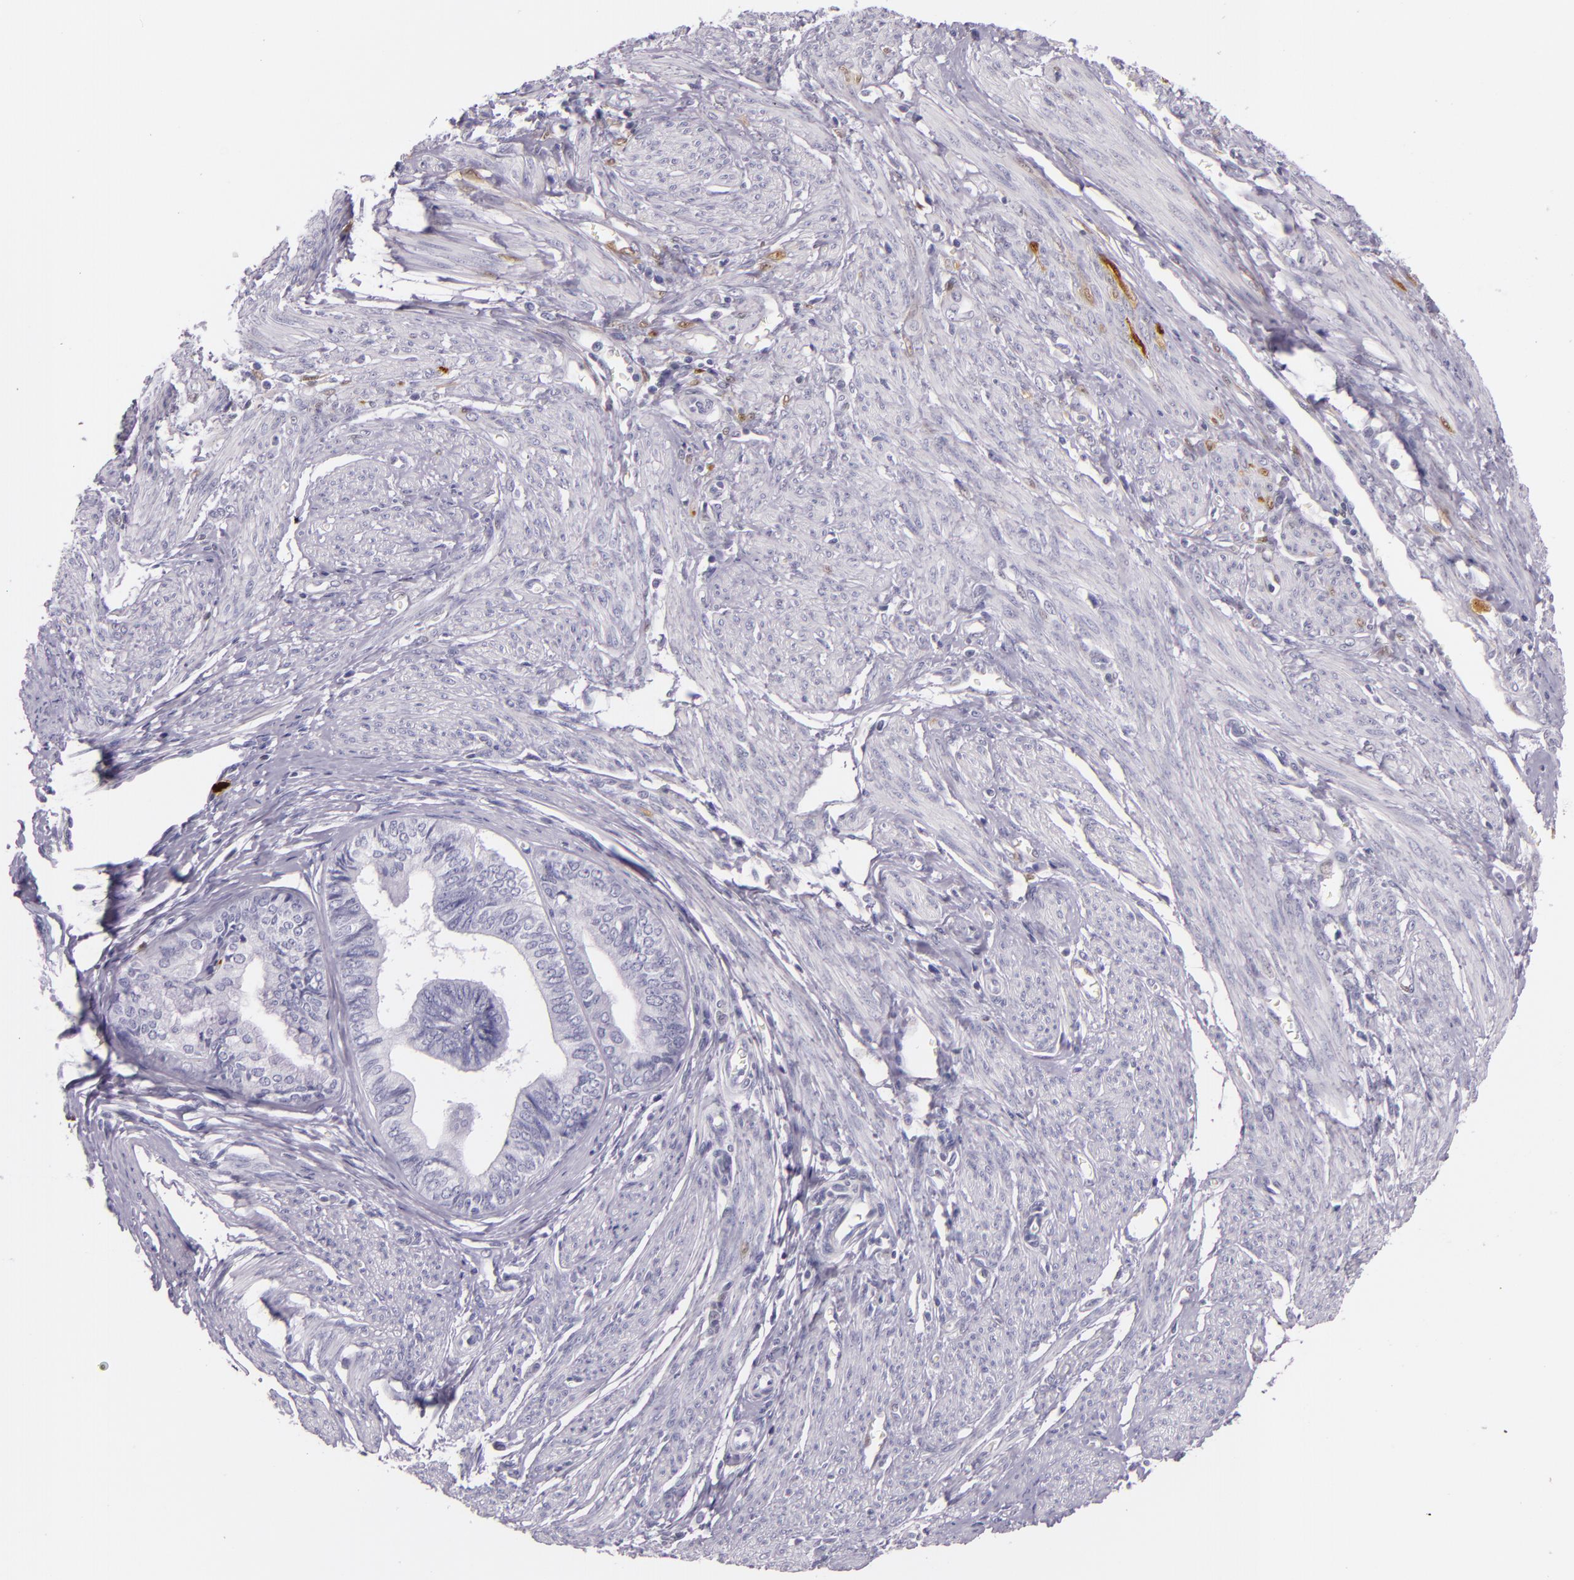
{"staining": {"intensity": "negative", "quantity": "none", "location": "none"}, "tissue": "endometrial cancer", "cell_type": "Tumor cells", "image_type": "cancer", "snomed": [{"axis": "morphology", "description": "Adenocarcinoma, NOS"}, {"axis": "topography", "description": "Endometrium"}], "caption": "The image displays no staining of tumor cells in endometrial cancer.", "gene": "MT1A", "patient": {"sex": "female", "age": 75}}